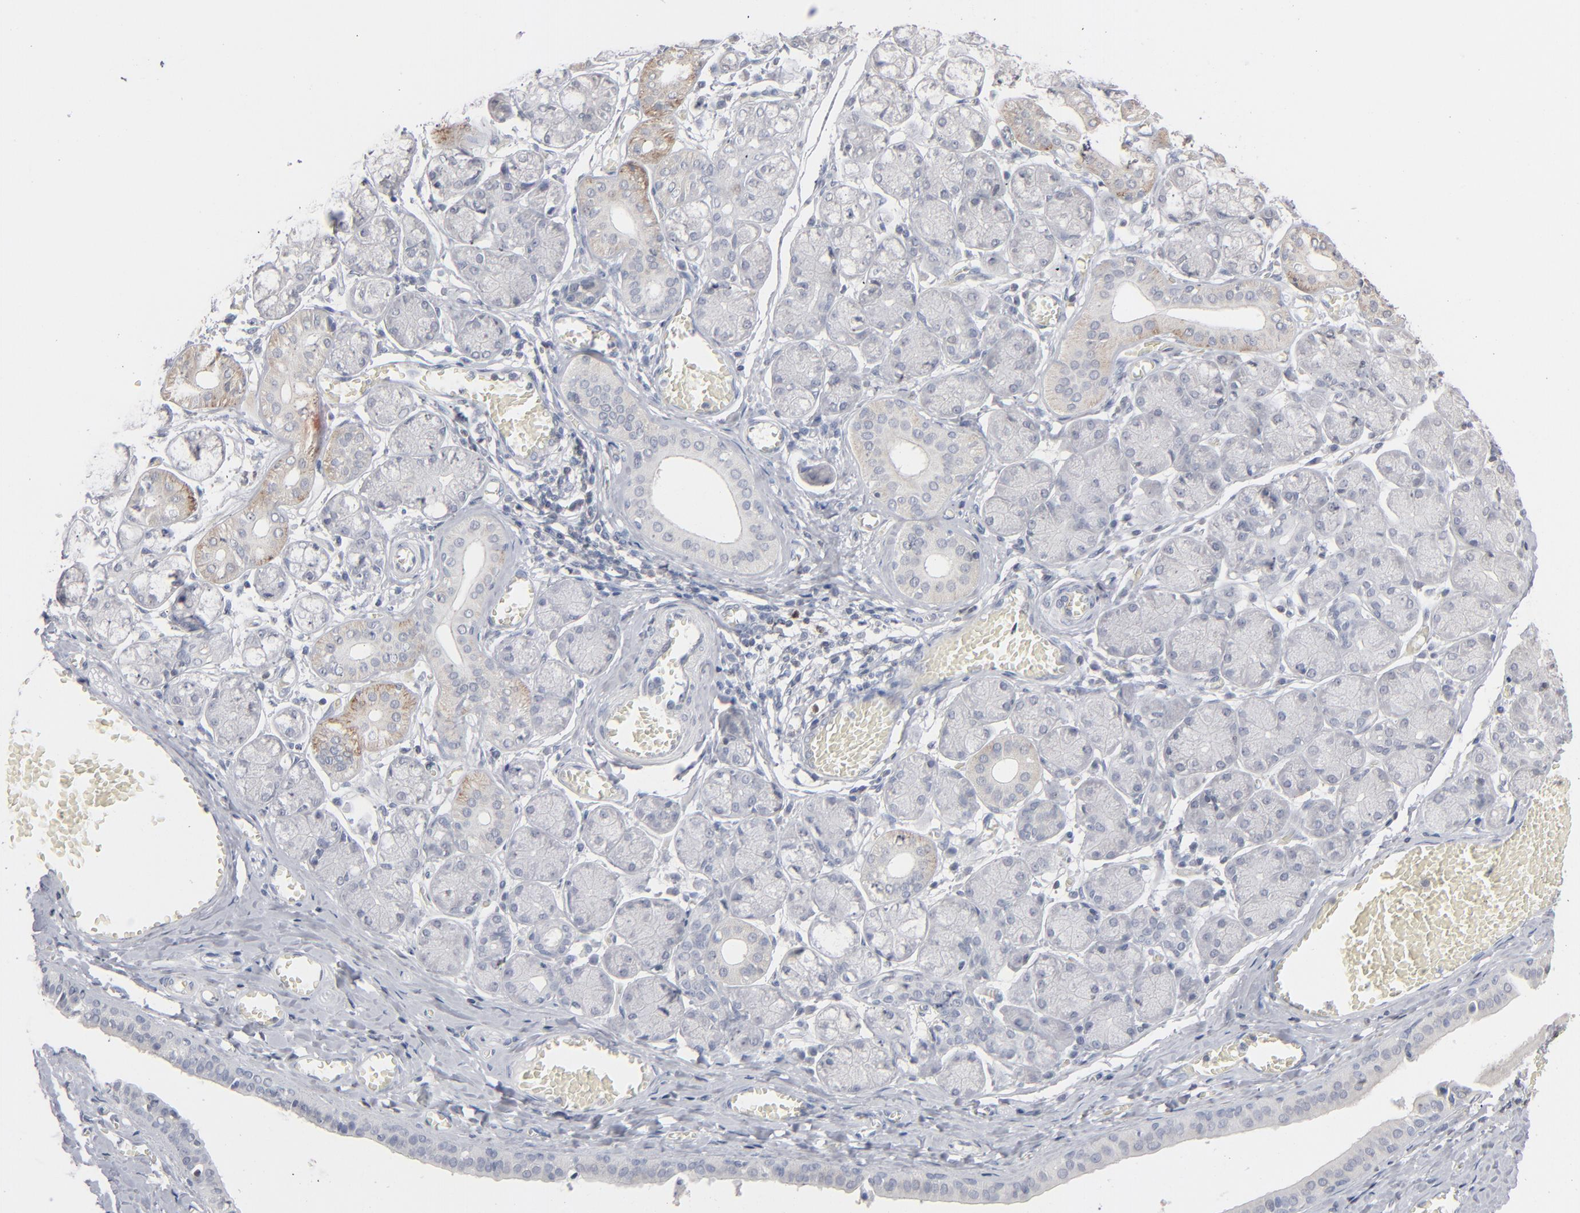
{"staining": {"intensity": "weak", "quantity": "<25%", "location": "cytoplasmic/membranous"}, "tissue": "salivary gland", "cell_type": "Glandular cells", "image_type": "normal", "snomed": [{"axis": "morphology", "description": "Normal tissue, NOS"}, {"axis": "topography", "description": "Salivary gland"}], "caption": "An IHC photomicrograph of unremarkable salivary gland is shown. There is no staining in glandular cells of salivary gland. (DAB immunohistochemistry (IHC) with hematoxylin counter stain).", "gene": "STAT4", "patient": {"sex": "female", "age": 24}}